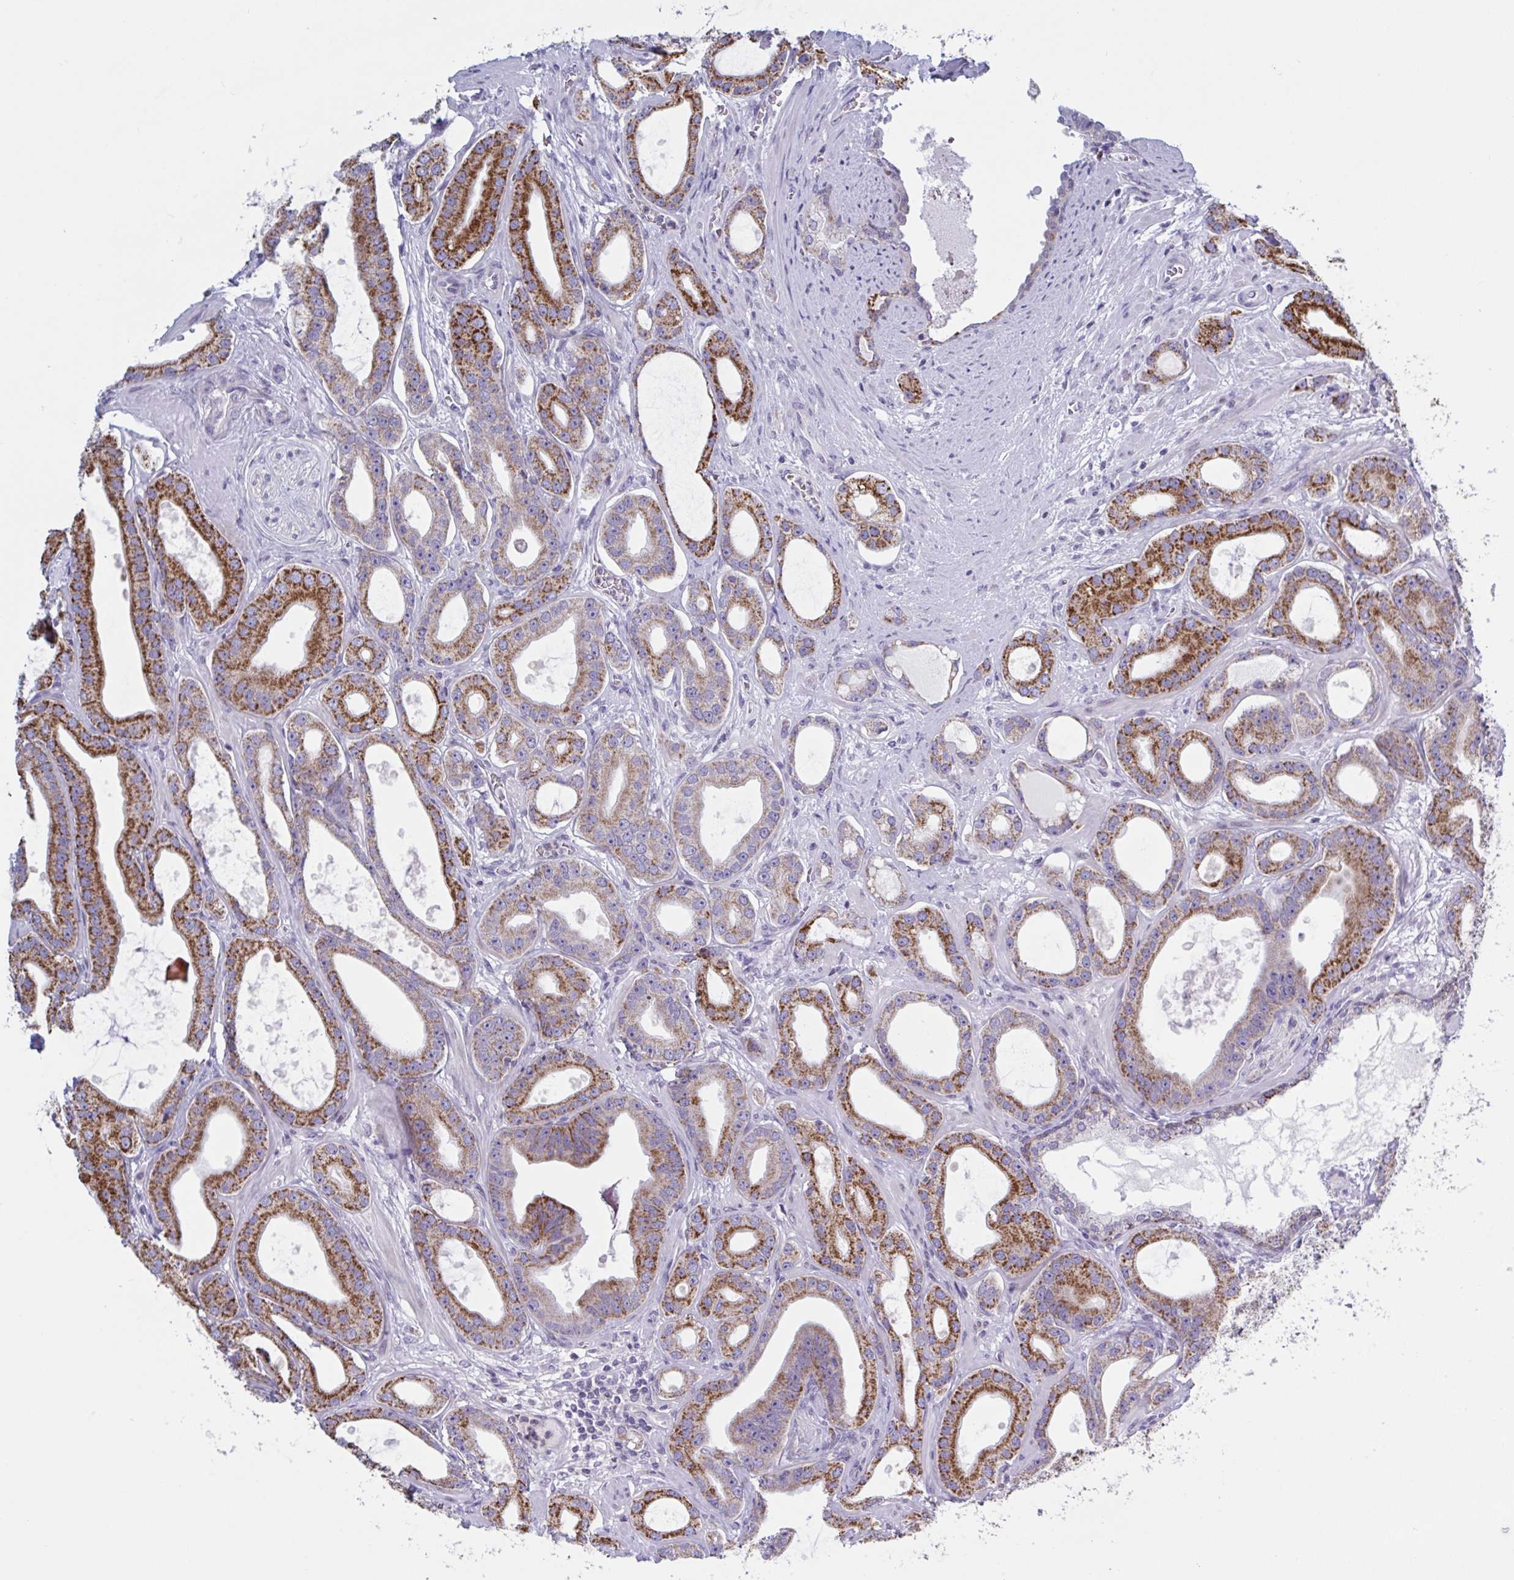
{"staining": {"intensity": "strong", "quantity": "25%-75%", "location": "cytoplasmic/membranous"}, "tissue": "prostate cancer", "cell_type": "Tumor cells", "image_type": "cancer", "snomed": [{"axis": "morphology", "description": "Adenocarcinoma, High grade"}, {"axis": "topography", "description": "Prostate"}], "caption": "Human high-grade adenocarcinoma (prostate) stained with a protein marker exhibits strong staining in tumor cells.", "gene": "TANK", "patient": {"sex": "male", "age": 65}}